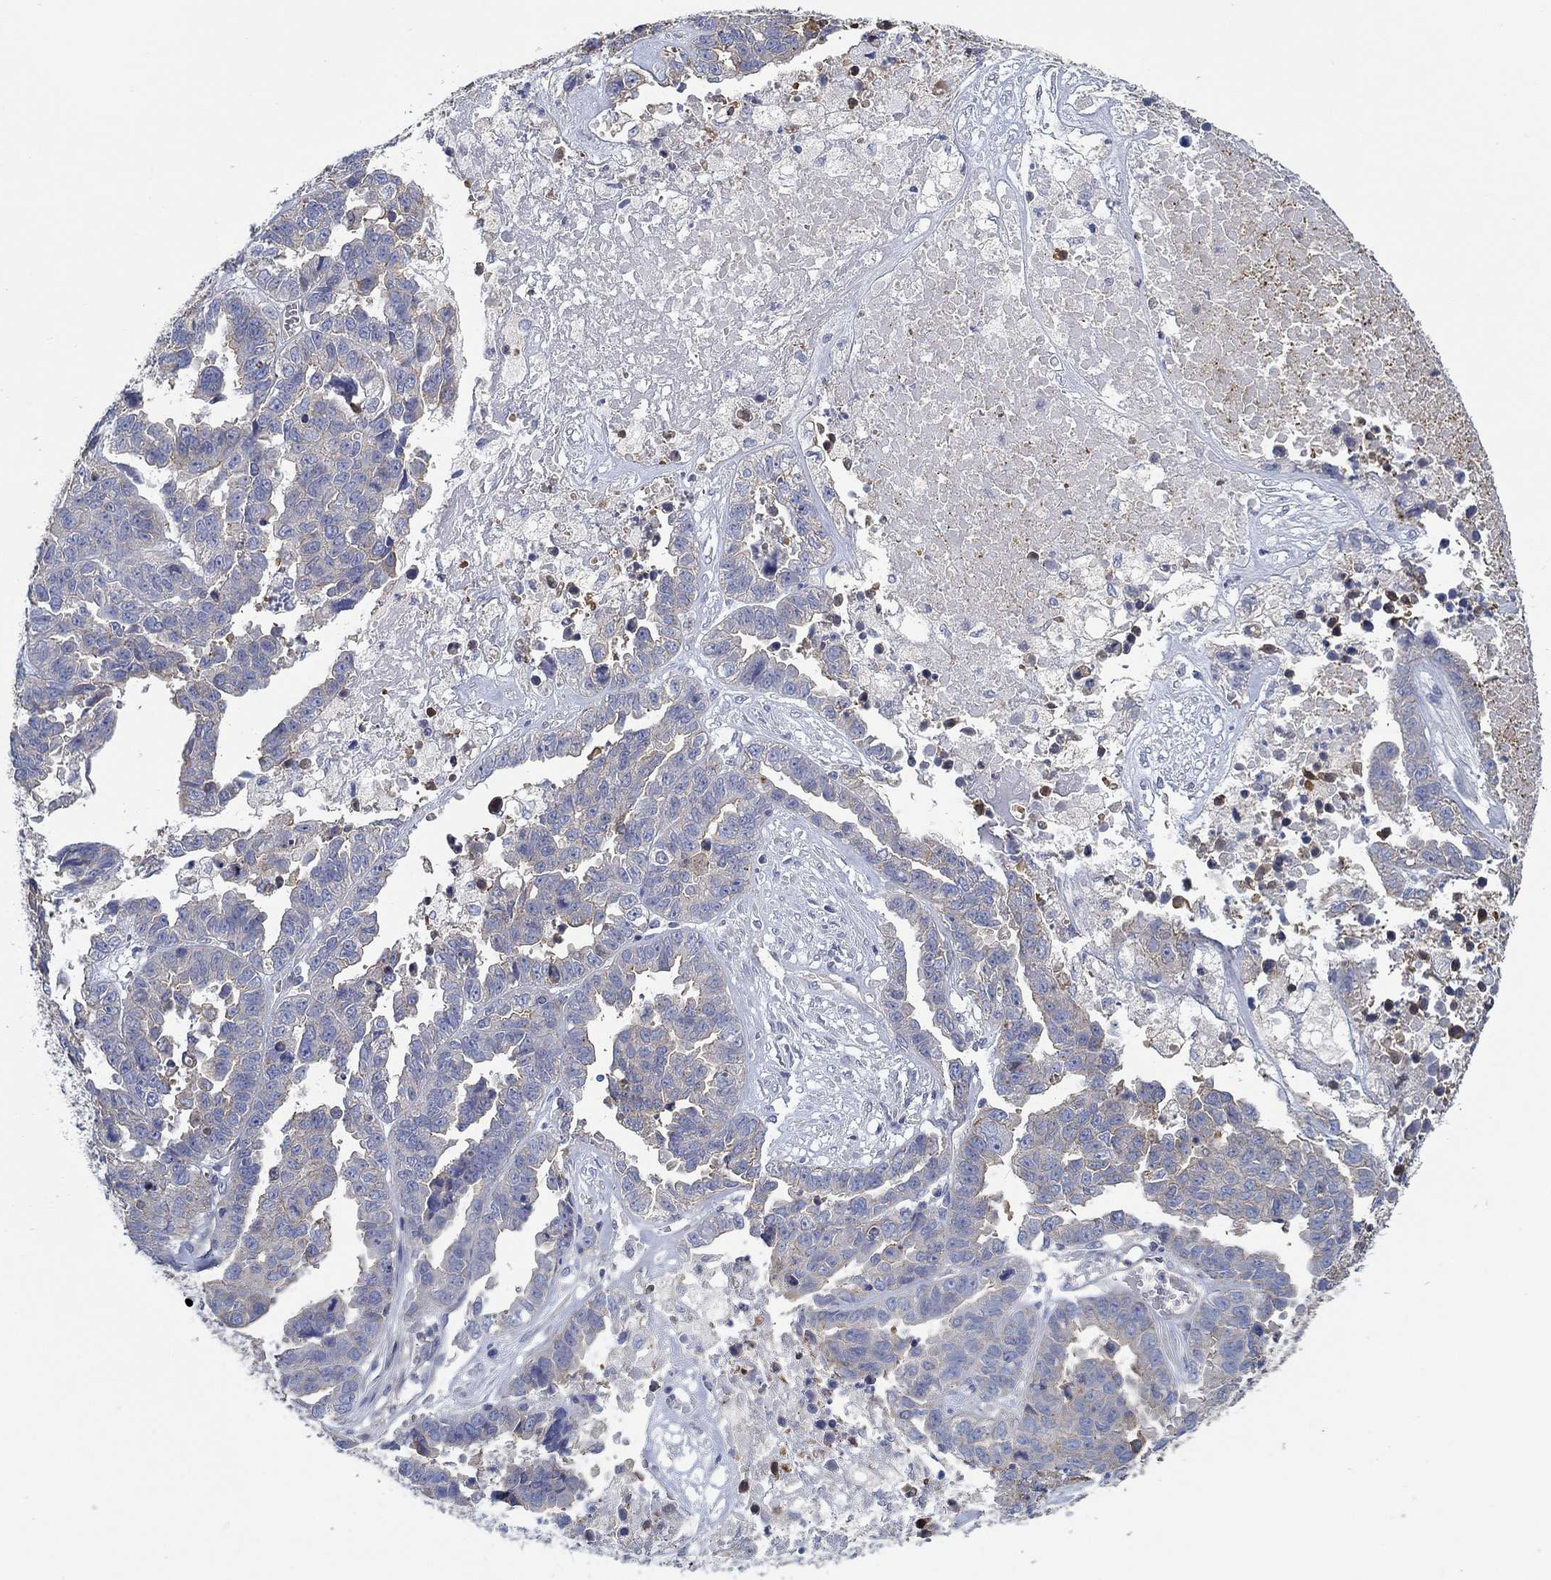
{"staining": {"intensity": "negative", "quantity": "none", "location": "none"}, "tissue": "ovarian cancer", "cell_type": "Tumor cells", "image_type": "cancer", "snomed": [{"axis": "morphology", "description": "Cystadenocarcinoma, serous, NOS"}, {"axis": "topography", "description": "Ovary"}], "caption": "Immunohistochemistry photomicrograph of ovarian cancer (serous cystadenocarcinoma) stained for a protein (brown), which demonstrates no expression in tumor cells.", "gene": "BBOF1", "patient": {"sex": "female", "age": 87}}